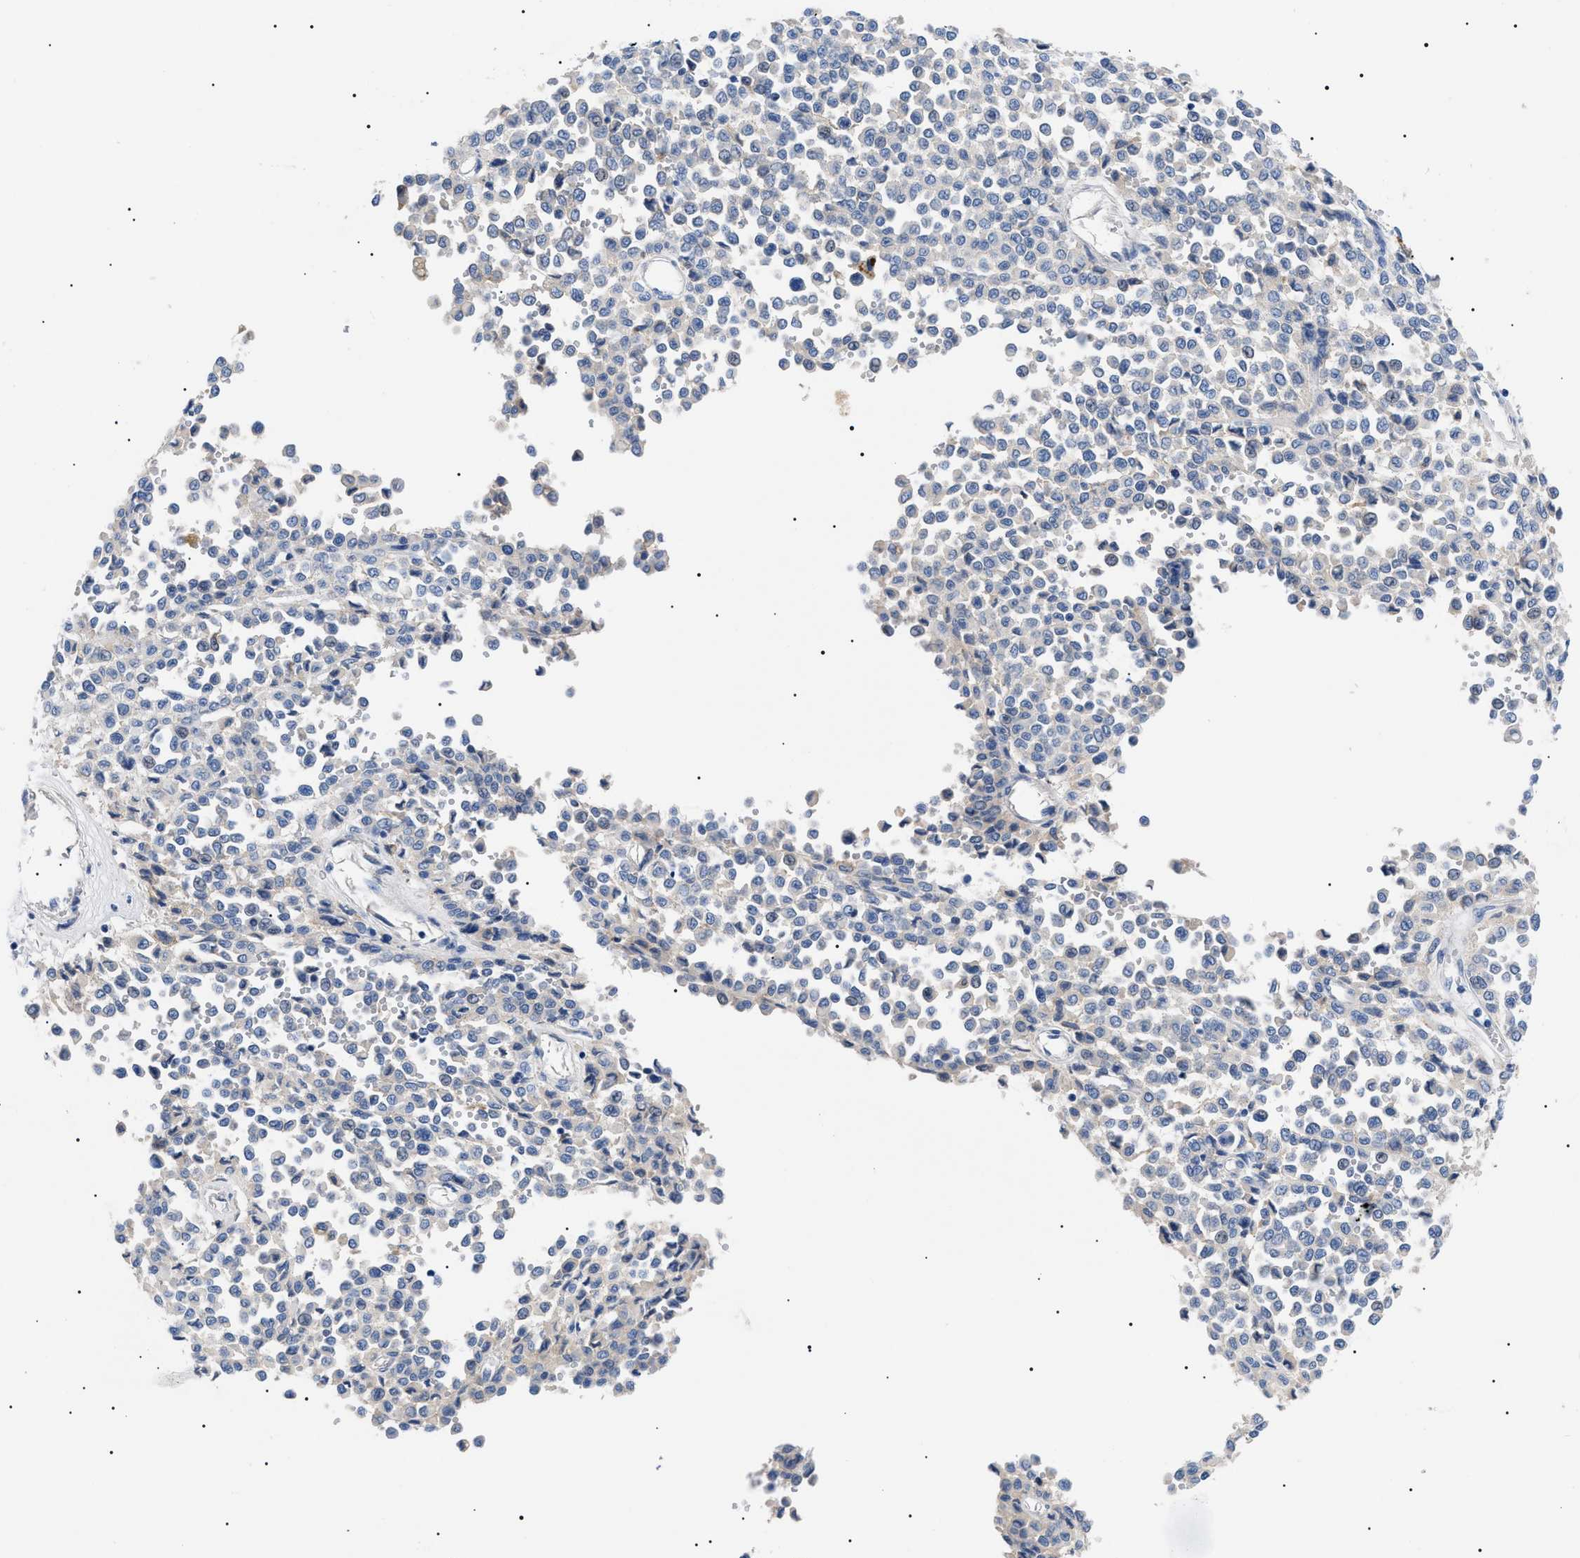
{"staining": {"intensity": "weak", "quantity": "<25%", "location": "cytoplasmic/membranous"}, "tissue": "melanoma", "cell_type": "Tumor cells", "image_type": "cancer", "snomed": [{"axis": "morphology", "description": "Malignant melanoma, Metastatic site"}, {"axis": "topography", "description": "Pancreas"}], "caption": "Immunohistochemical staining of malignant melanoma (metastatic site) reveals no significant positivity in tumor cells. Nuclei are stained in blue.", "gene": "ACKR1", "patient": {"sex": "female", "age": 30}}